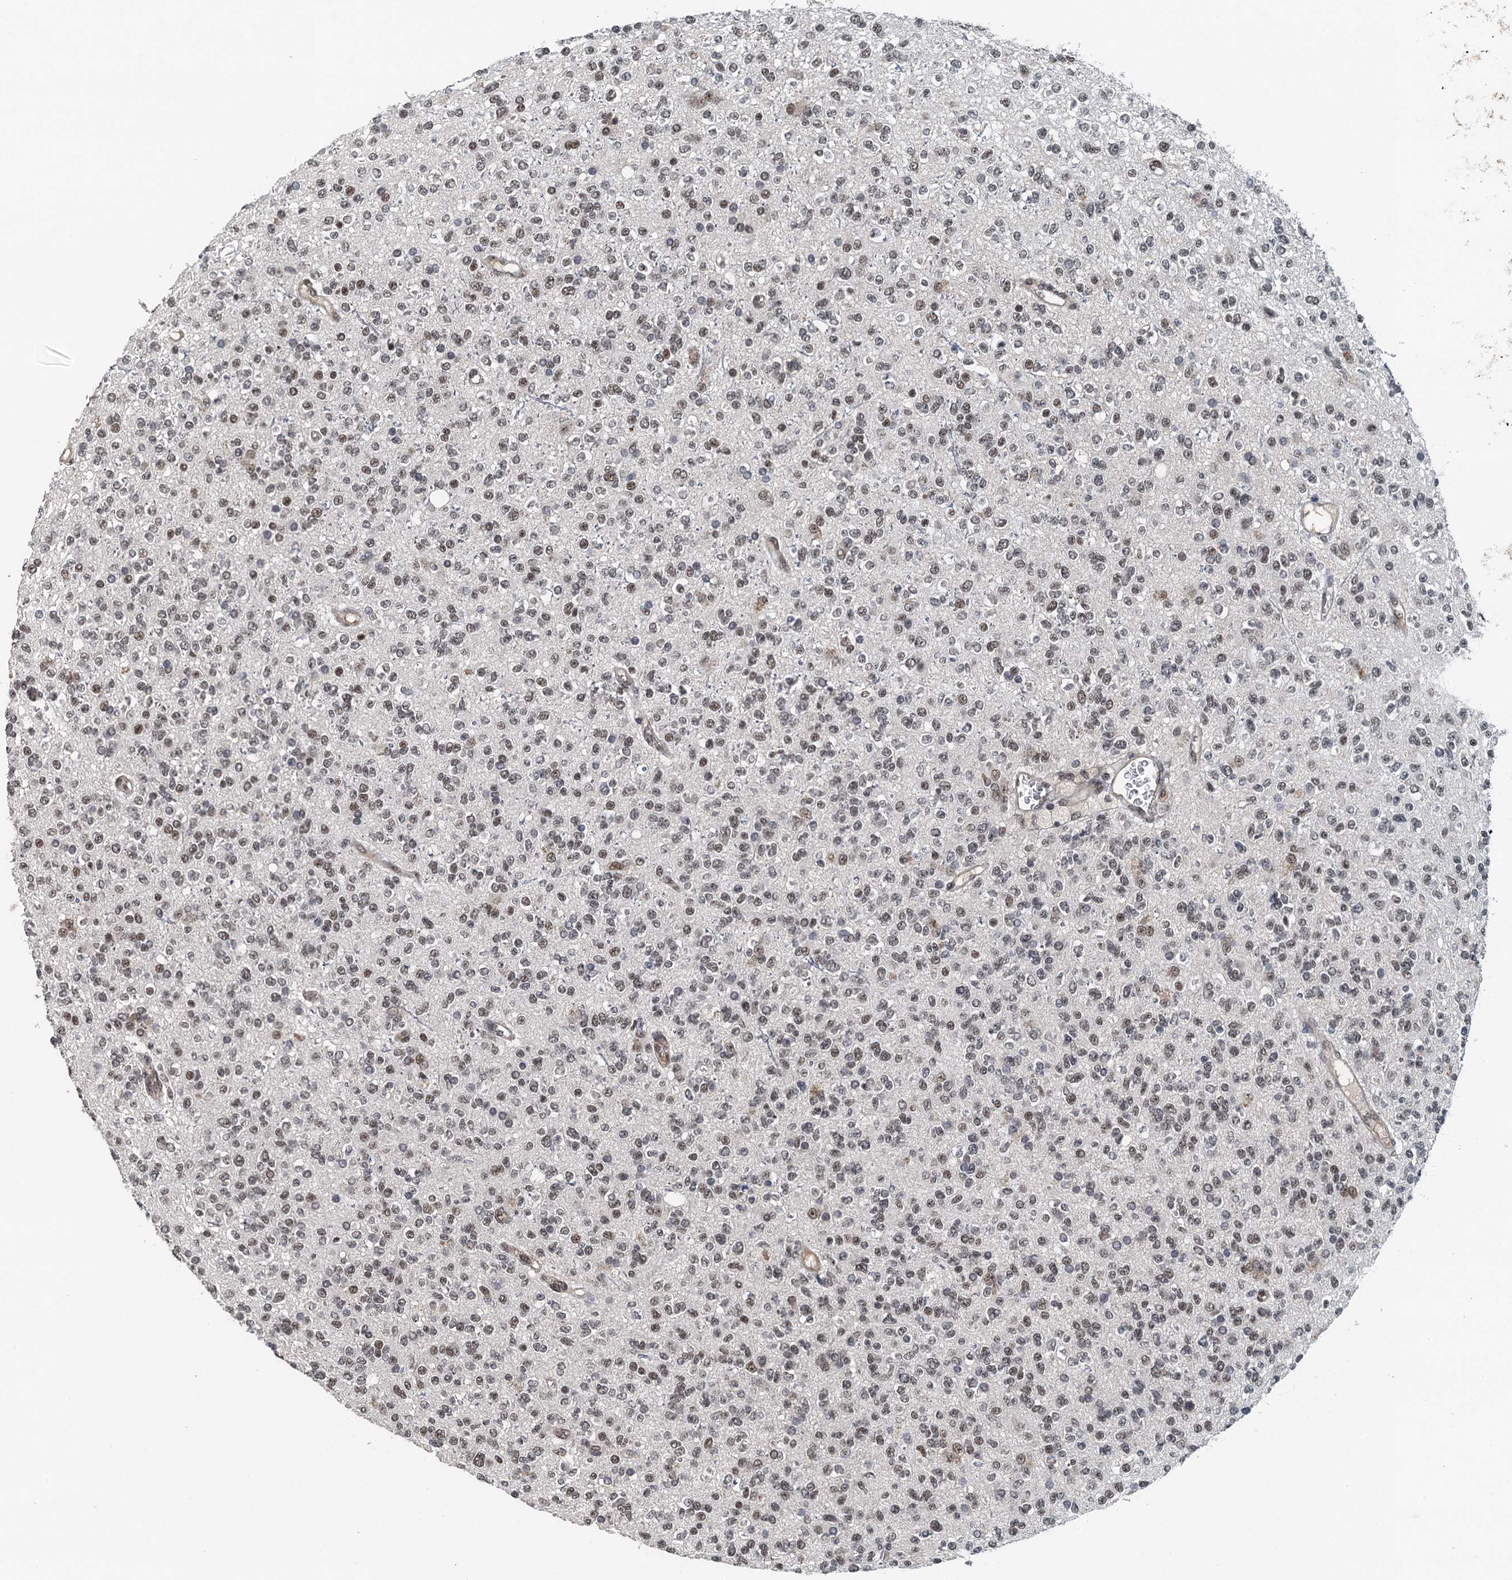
{"staining": {"intensity": "moderate", "quantity": "25%-75%", "location": "nuclear"}, "tissue": "glioma", "cell_type": "Tumor cells", "image_type": "cancer", "snomed": [{"axis": "morphology", "description": "Glioma, malignant, High grade"}, {"axis": "topography", "description": "Brain"}], "caption": "The histopathology image shows immunohistochemical staining of malignant high-grade glioma. There is moderate nuclear expression is identified in about 25%-75% of tumor cells. The staining was performed using DAB (3,3'-diaminobenzidine), with brown indicating positive protein expression. Nuclei are stained blue with hematoxylin.", "gene": "MTA3", "patient": {"sex": "male", "age": 34}}